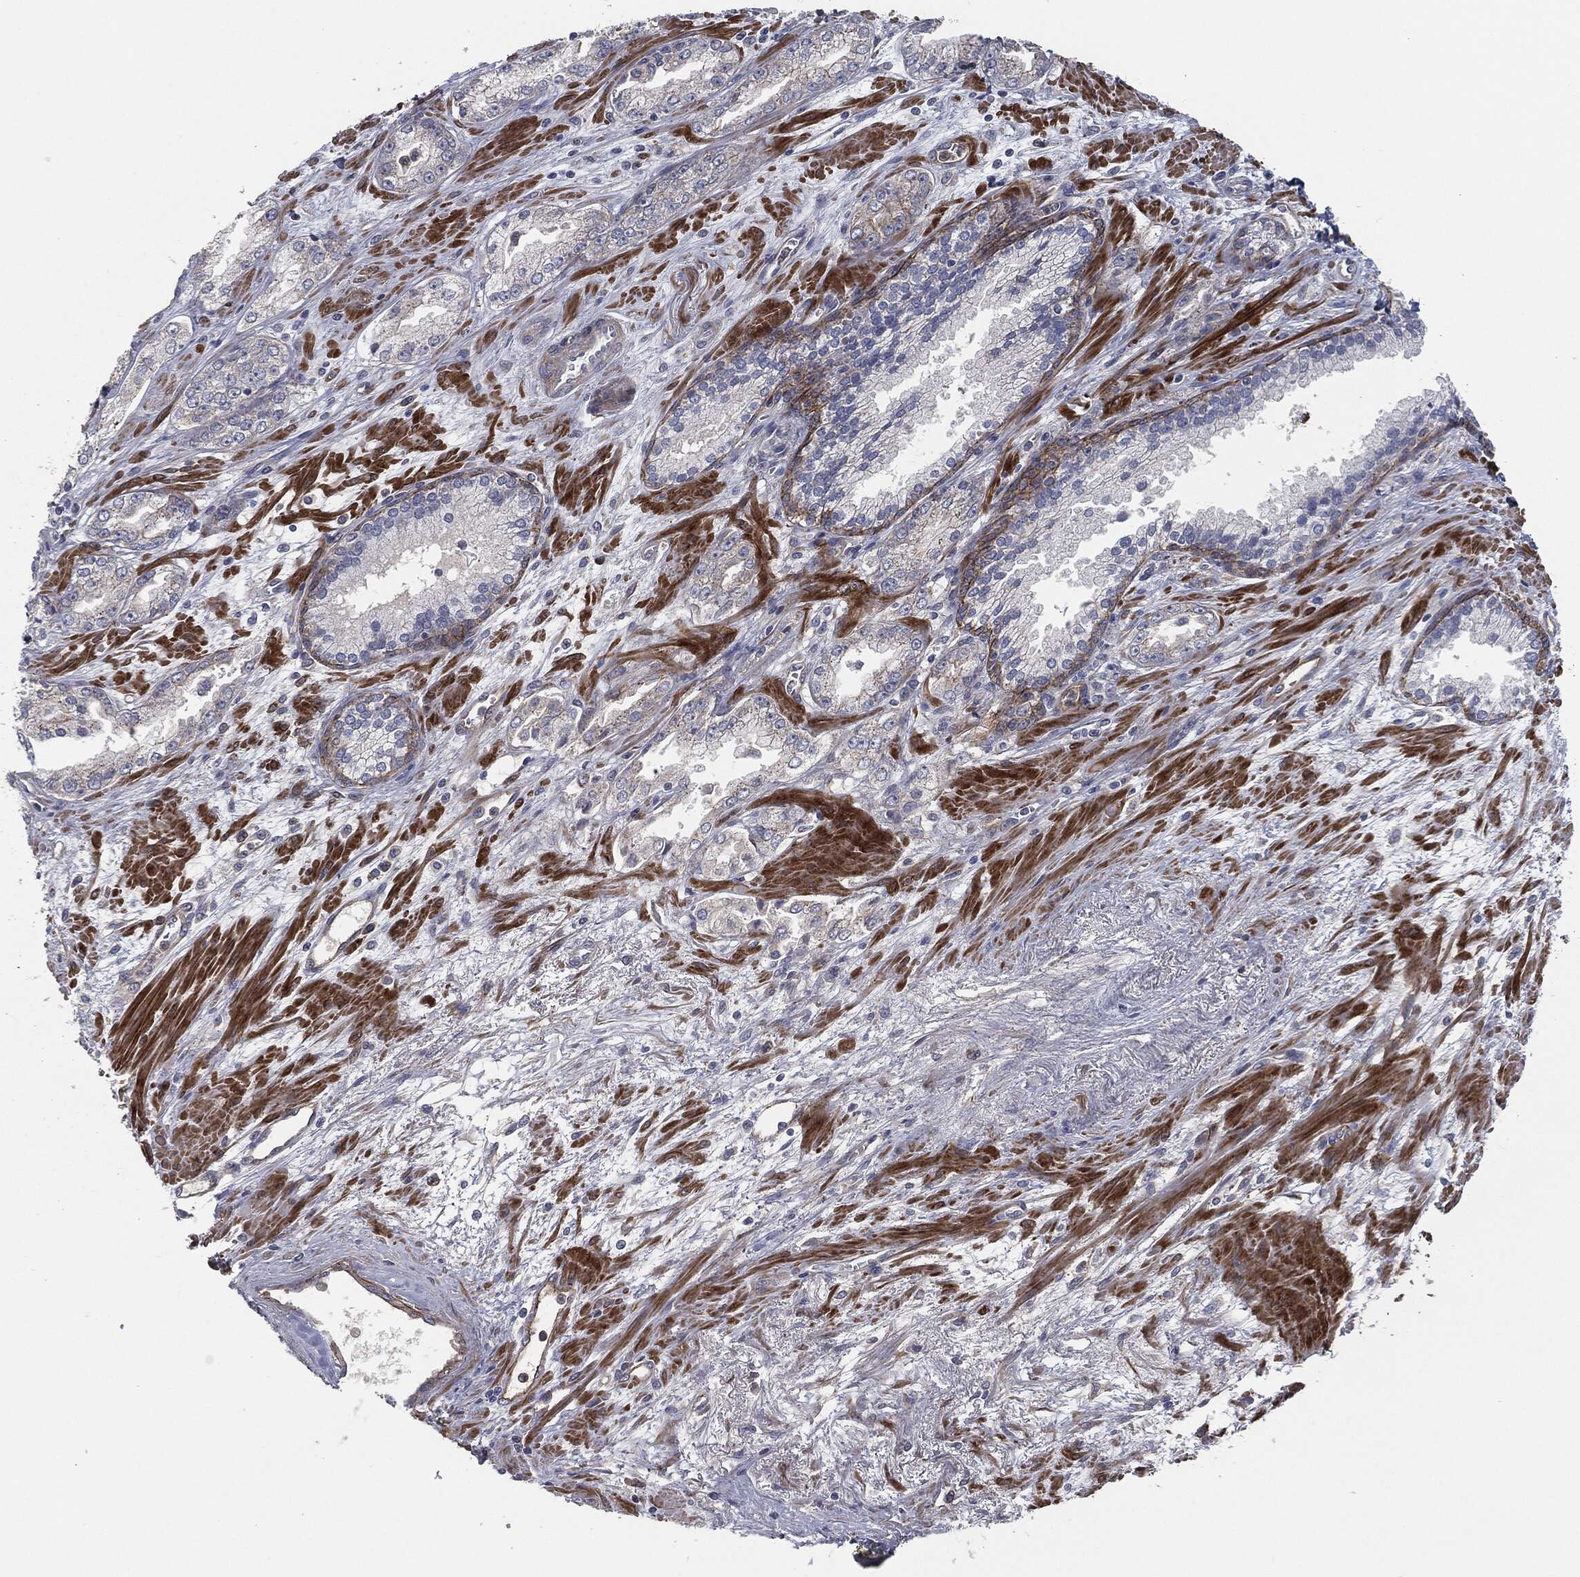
{"staining": {"intensity": "strong", "quantity": "25%-75%", "location": "cytoplasmic/membranous"}, "tissue": "prostate cancer", "cell_type": "Tumor cells", "image_type": "cancer", "snomed": [{"axis": "morphology", "description": "Adenocarcinoma, Medium grade"}, {"axis": "topography", "description": "Prostate"}], "caption": "This photomicrograph exhibits immunohistochemistry staining of human prostate cancer, with high strong cytoplasmic/membranous staining in approximately 25%-75% of tumor cells.", "gene": "SVIL", "patient": {"sex": "male", "age": 71}}